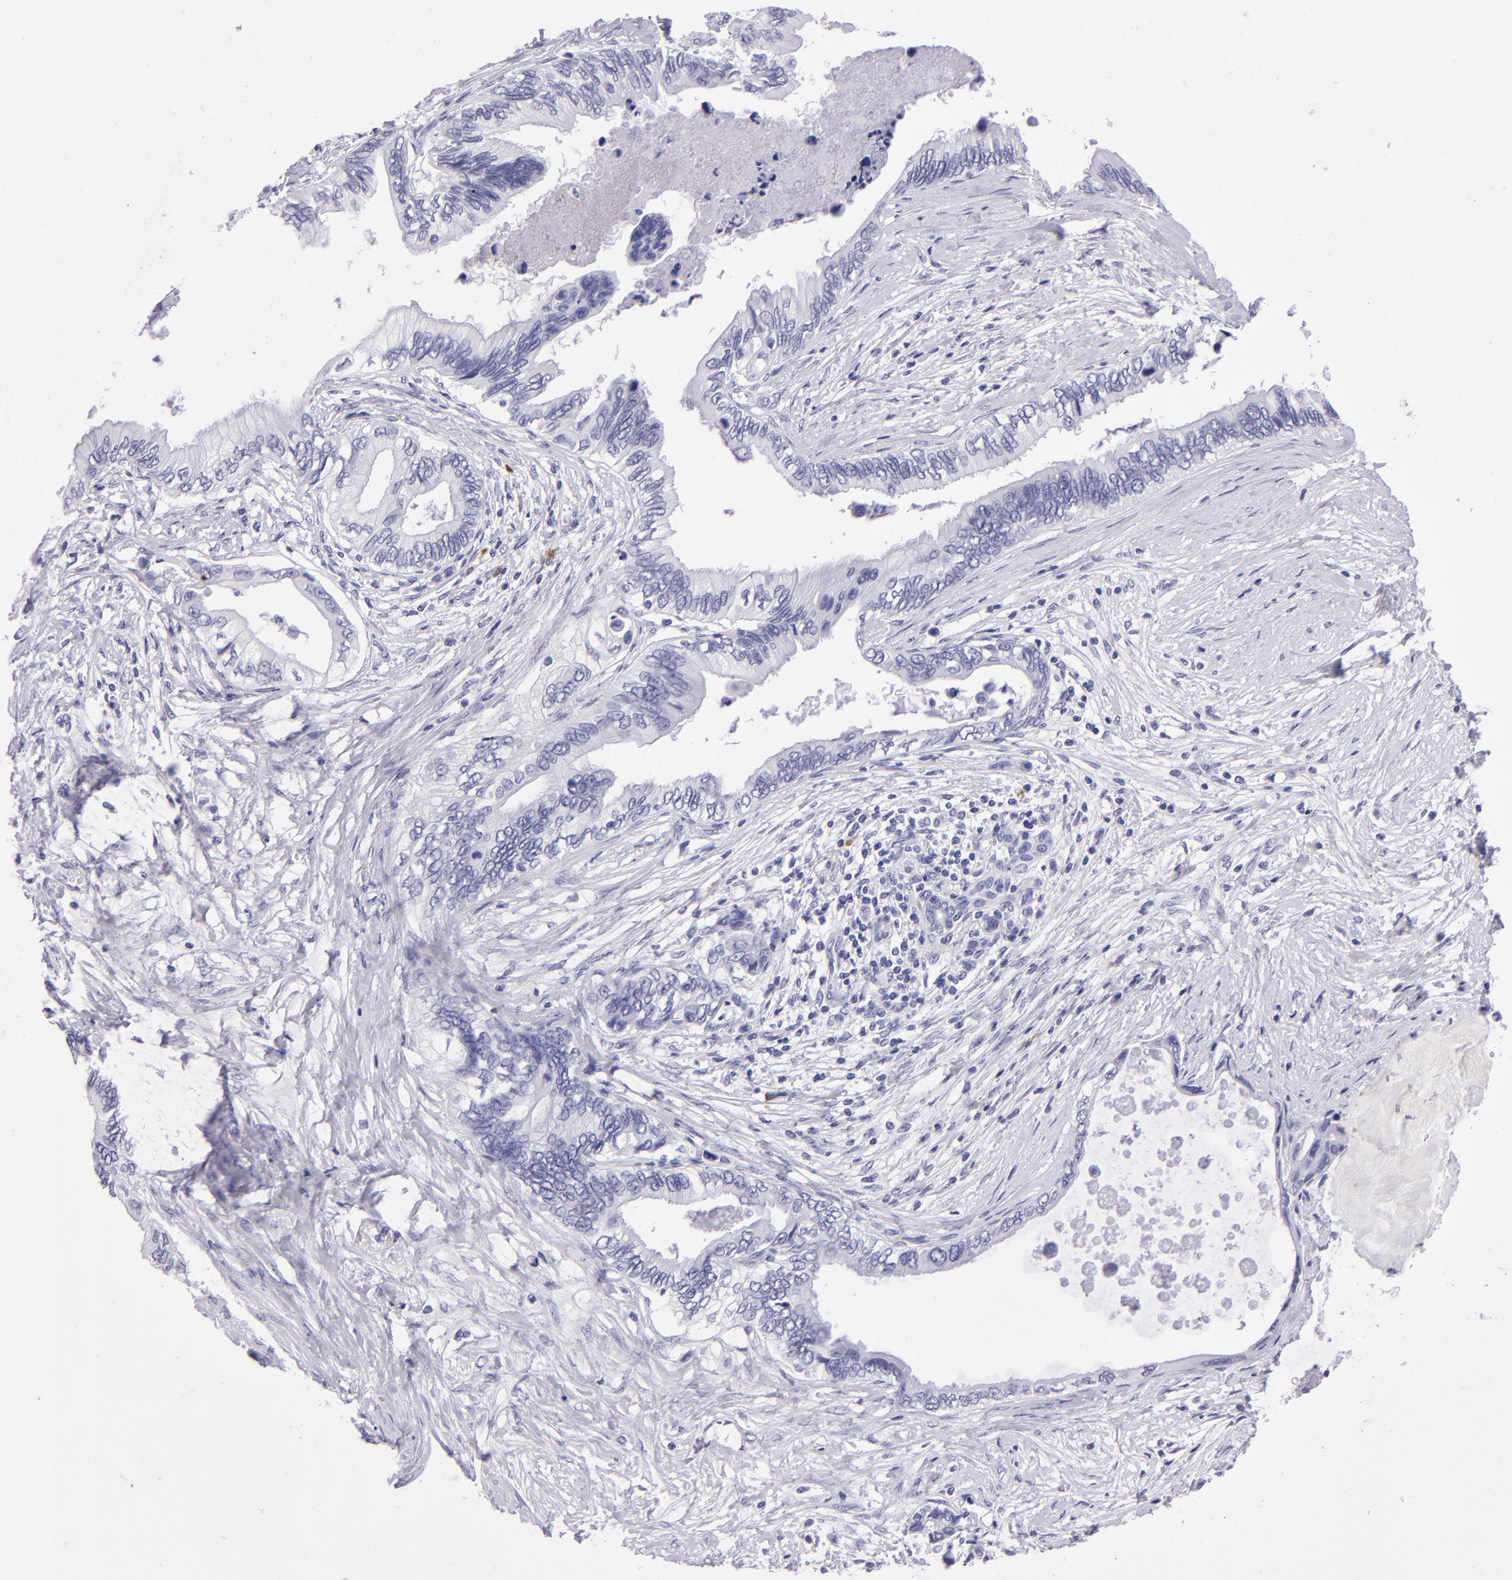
{"staining": {"intensity": "negative", "quantity": "none", "location": "none"}, "tissue": "pancreatic cancer", "cell_type": "Tumor cells", "image_type": "cancer", "snomed": [{"axis": "morphology", "description": "Adenocarcinoma, NOS"}, {"axis": "topography", "description": "Pancreas"}], "caption": "Immunohistochemistry histopathology image of adenocarcinoma (pancreatic) stained for a protein (brown), which exhibits no positivity in tumor cells.", "gene": "TYRP1", "patient": {"sex": "female", "age": 66}}